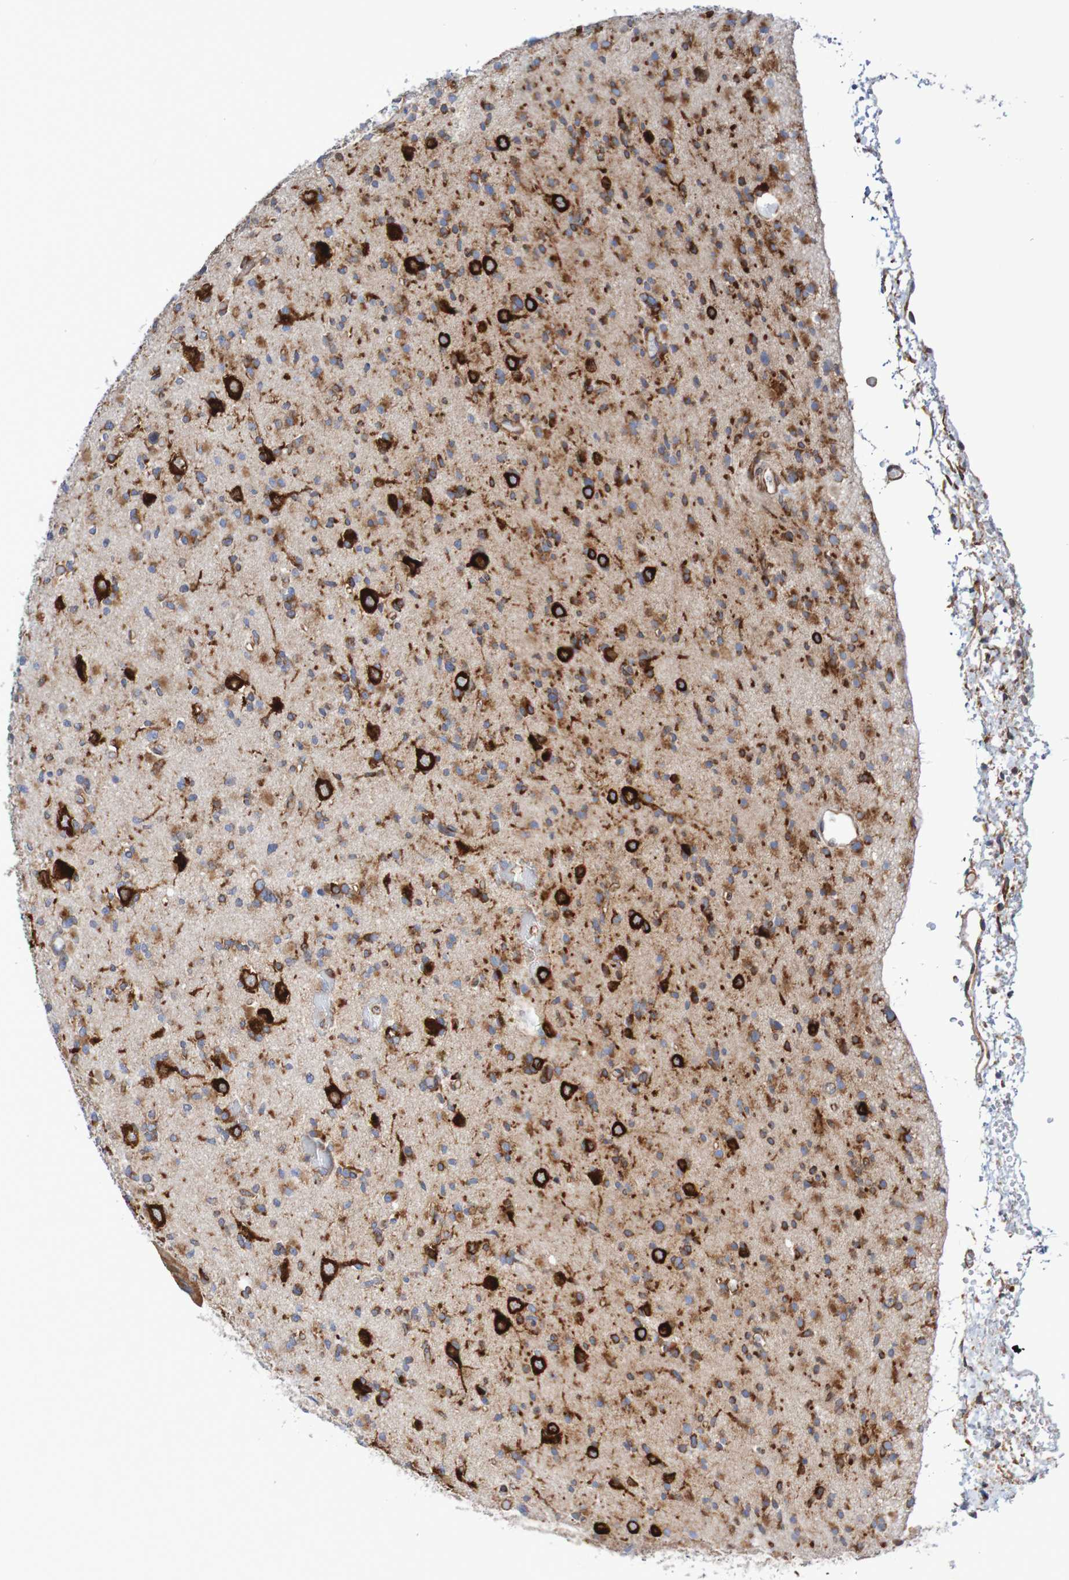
{"staining": {"intensity": "strong", "quantity": ">75%", "location": "cytoplasmic/membranous"}, "tissue": "glioma", "cell_type": "Tumor cells", "image_type": "cancer", "snomed": [{"axis": "morphology", "description": "Glioma, malignant, Low grade"}, {"axis": "topography", "description": "Brain"}], "caption": "Brown immunohistochemical staining in human glioma displays strong cytoplasmic/membranous staining in about >75% of tumor cells.", "gene": "FXR2", "patient": {"sex": "female", "age": 22}}